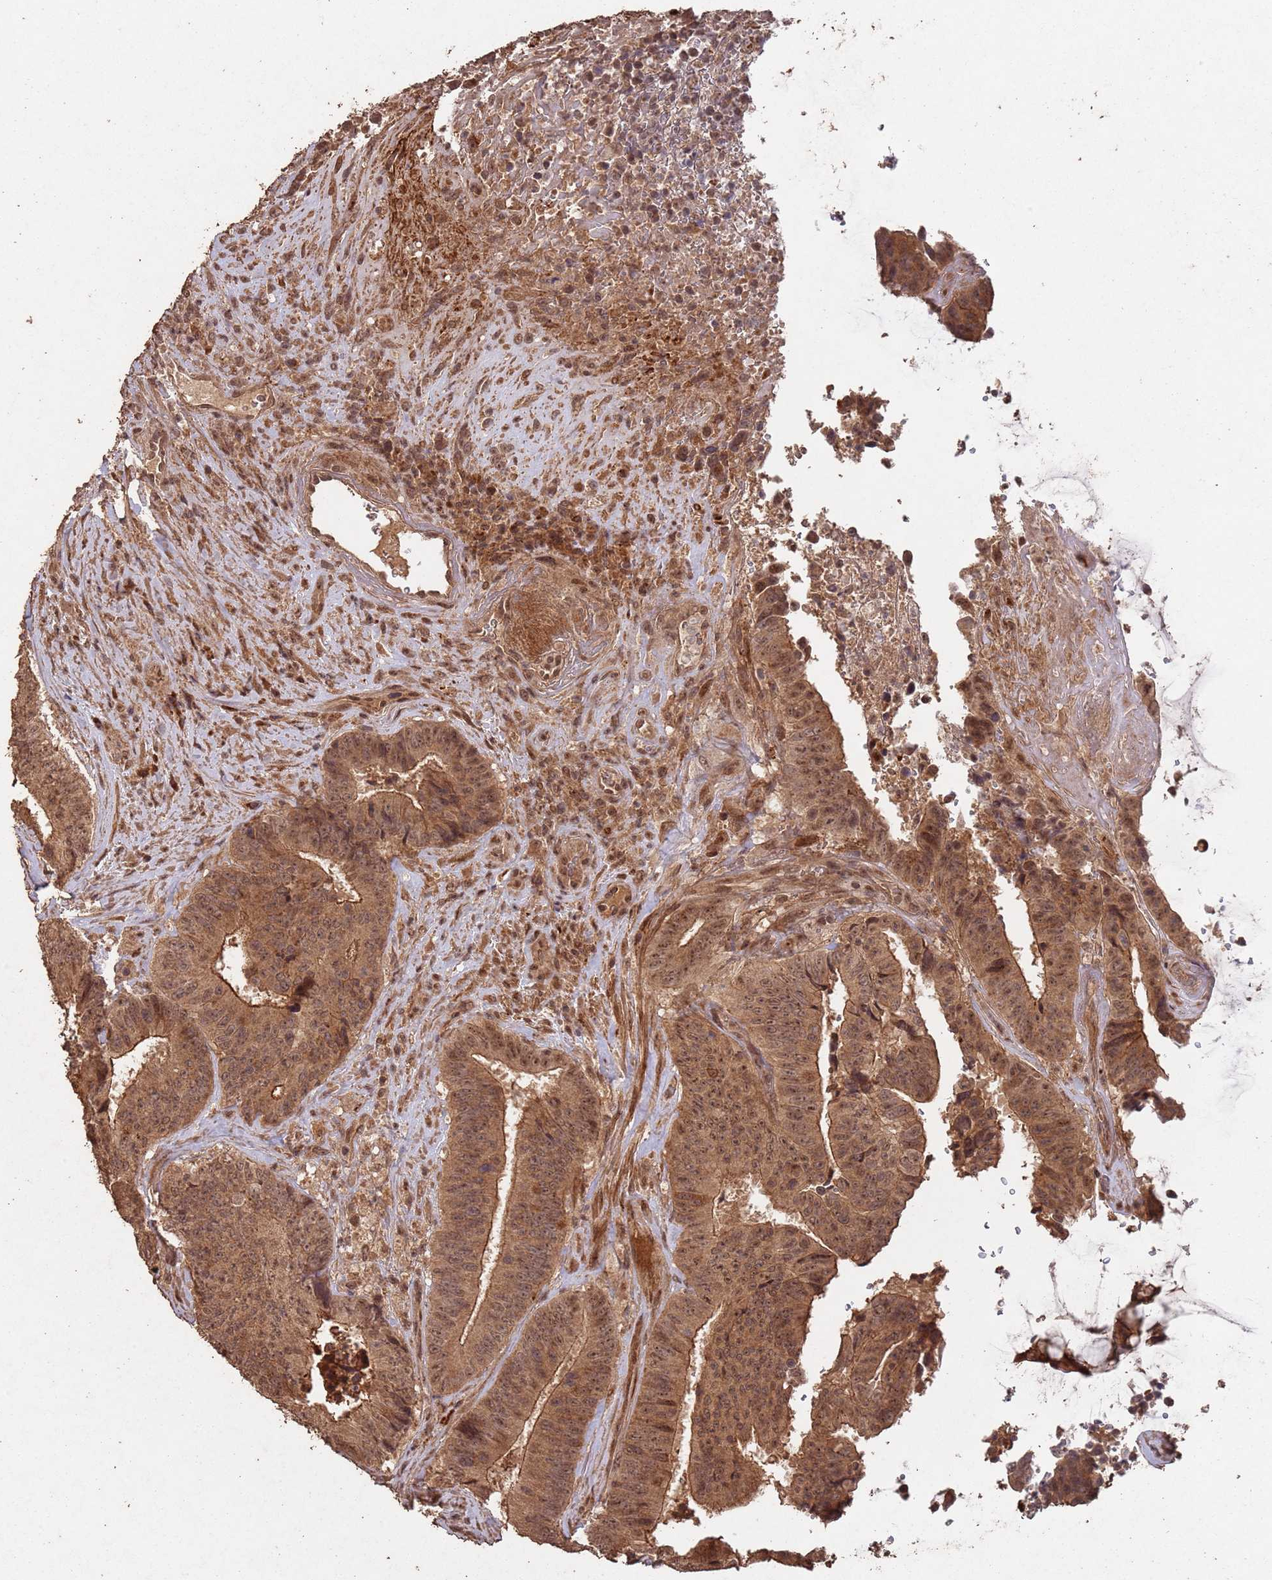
{"staining": {"intensity": "moderate", "quantity": ">75%", "location": "cytoplasmic/membranous,nuclear"}, "tissue": "colorectal cancer", "cell_type": "Tumor cells", "image_type": "cancer", "snomed": [{"axis": "morphology", "description": "Adenocarcinoma, NOS"}, {"axis": "topography", "description": "Rectum"}], "caption": "Tumor cells display moderate cytoplasmic/membranous and nuclear expression in approximately >75% of cells in colorectal adenocarcinoma. (brown staining indicates protein expression, while blue staining denotes nuclei).", "gene": "FRAT1", "patient": {"sex": "male", "age": 72}}